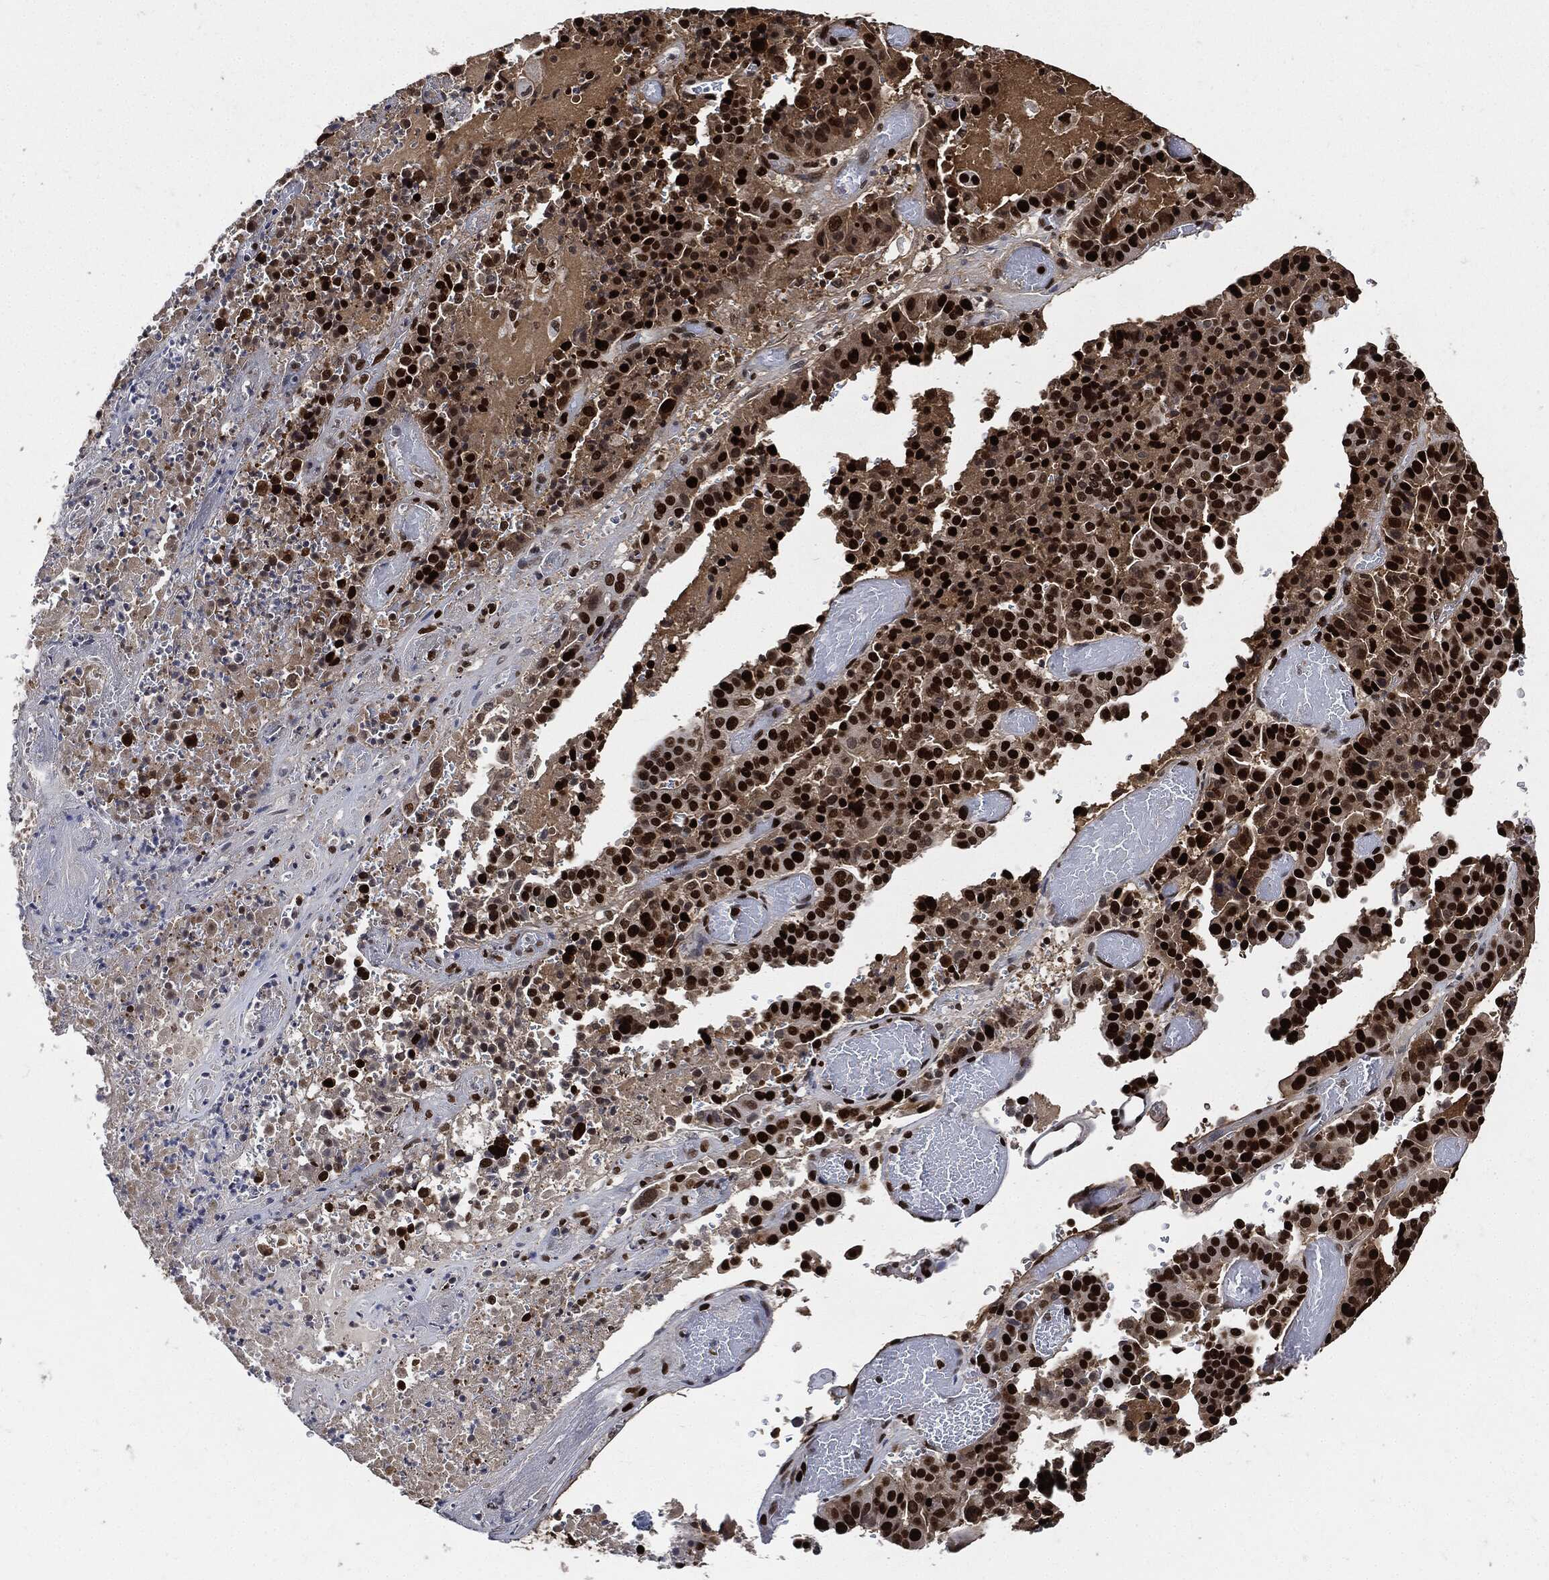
{"staining": {"intensity": "strong", "quantity": ">75%", "location": "nuclear"}, "tissue": "stomach cancer", "cell_type": "Tumor cells", "image_type": "cancer", "snomed": [{"axis": "morphology", "description": "Adenocarcinoma, NOS"}, {"axis": "topography", "description": "Stomach"}], "caption": "A photomicrograph showing strong nuclear staining in about >75% of tumor cells in stomach cancer, as visualized by brown immunohistochemical staining.", "gene": "PCNA", "patient": {"sex": "male", "age": 48}}